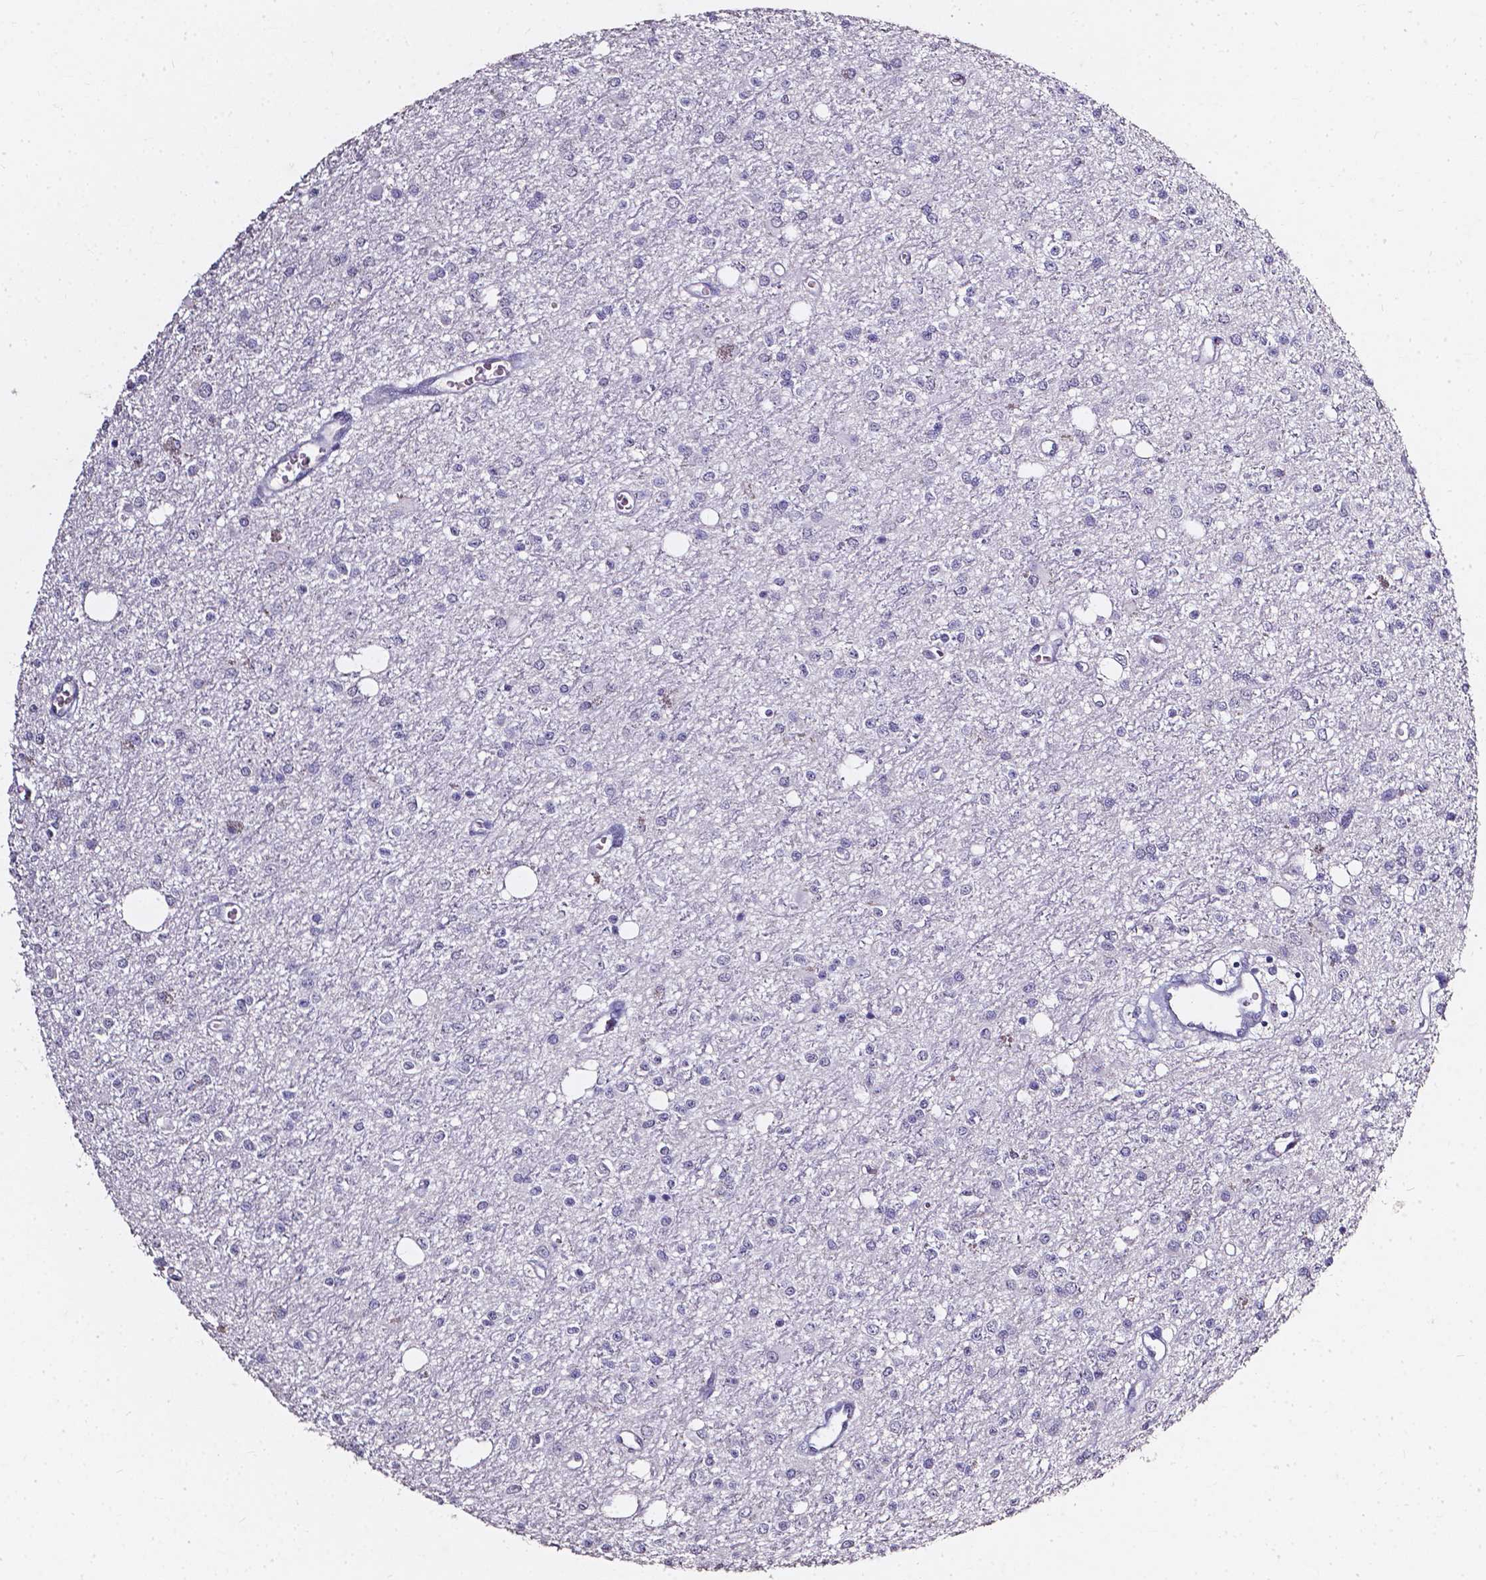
{"staining": {"intensity": "negative", "quantity": "none", "location": "none"}, "tissue": "glioma", "cell_type": "Tumor cells", "image_type": "cancer", "snomed": [{"axis": "morphology", "description": "Glioma, malignant, Low grade"}, {"axis": "topography", "description": "Brain"}], "caption": "Glioma was stained to show a protein in brown. There is no significant positivity in tumor cells.", "gene": "AKR1B10", "patient": {"sex": "female", "age": 45}}